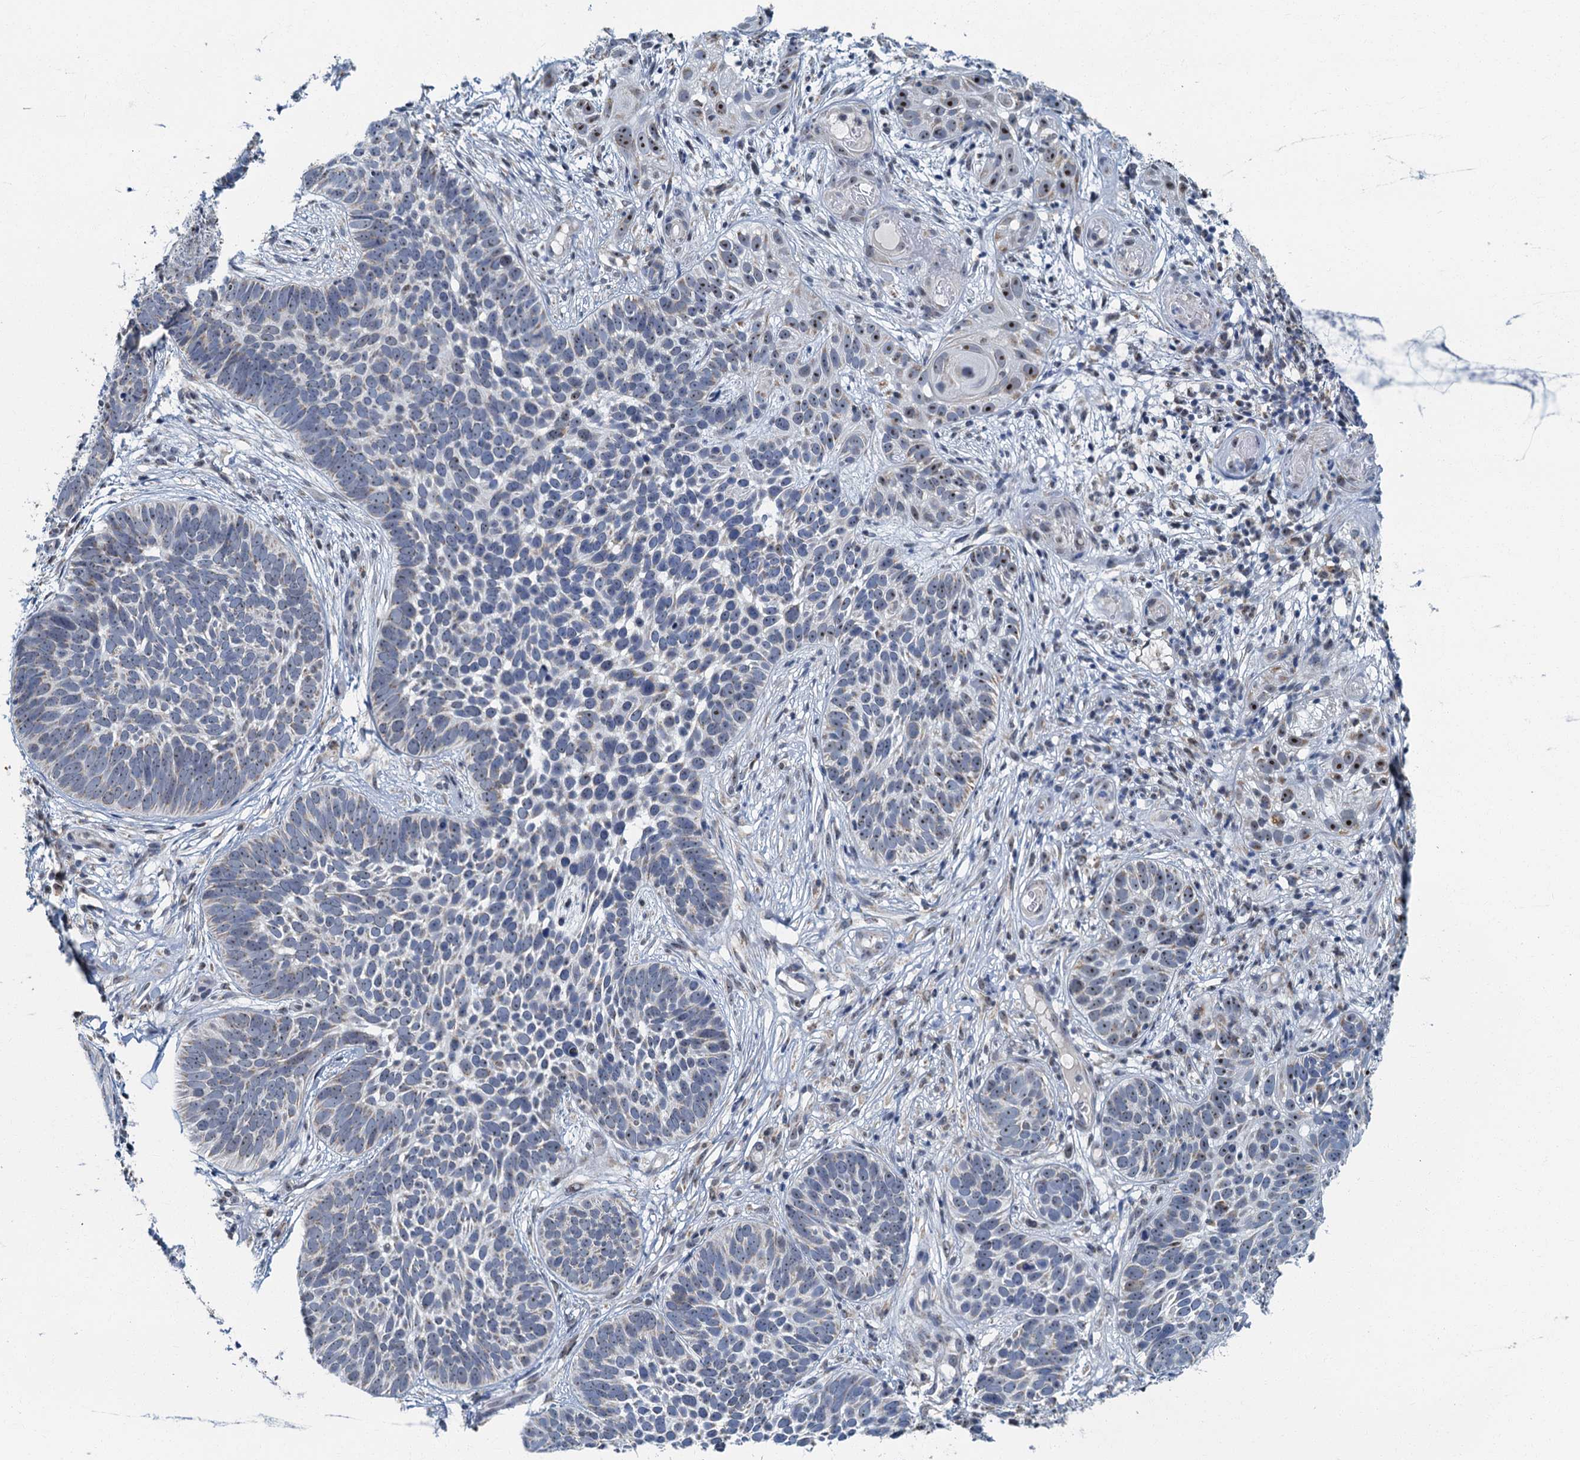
{"staining": {"intensity": "negative", "quantity": "none", "location": "none"}, "tissue": "skin cancer", "cell_type": "Tumor cells", "image_type": "cancer", "snomed": [{"axis": "morphology", "description": "Basal cell carcinoma"}, {"axis": "topography", "description": "Skin"}], "caption": "Immunohistochemical staining of skin cancer exhibits no significant staining in tumor cells.", "gene": "RAD9B", "patient": {"sex": "male", "age": 89}}